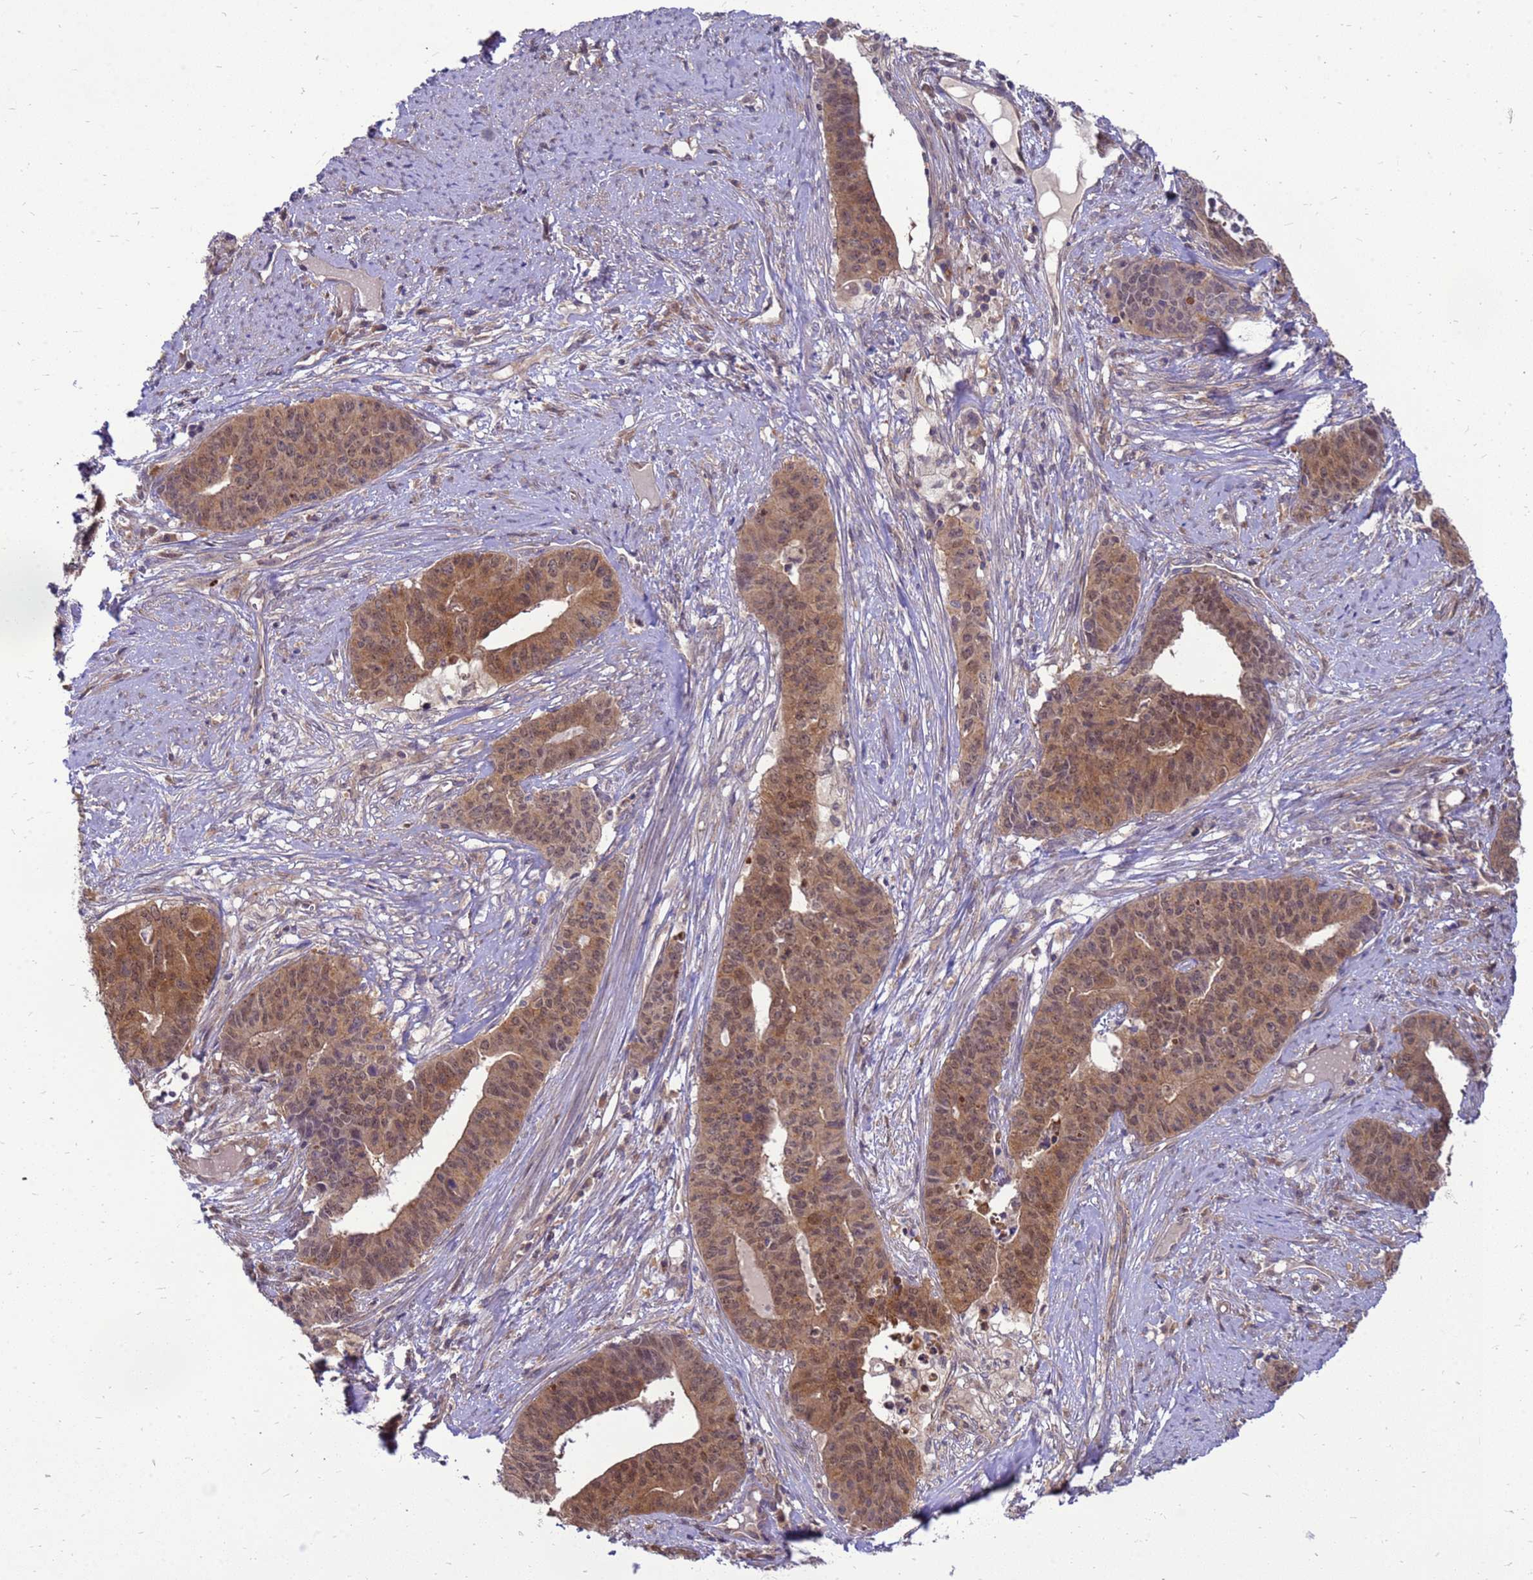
{"staining": {"intensity": "moderate", "quantity": ">75%", "location": "cytoplasmic/membranous"}, "tissue": "endometrial cancer", "cell_type": "Tumor cells", "image_type": "cancer", "snomed": [{"axis": "morphology", "description": "Adenocarcinoma, NOS"}, {"axis": "topography", "description": "Endometrium"}], "caption": "High-magnification brightfield microscopy of adenocarcinoma (endometrial) stained with DAB (brown) and counterstained with hematoxylin (blue). tumor cells exhibit moderate cytoplasmic/membranous staining is identified in about>75% of cells. (DAB (3,3'-diaminobenzidine) IHC with brightfield microscopy, high magnification).", "gene": "ENOPH1", "patient": {"sex": "female", "age": 59}}